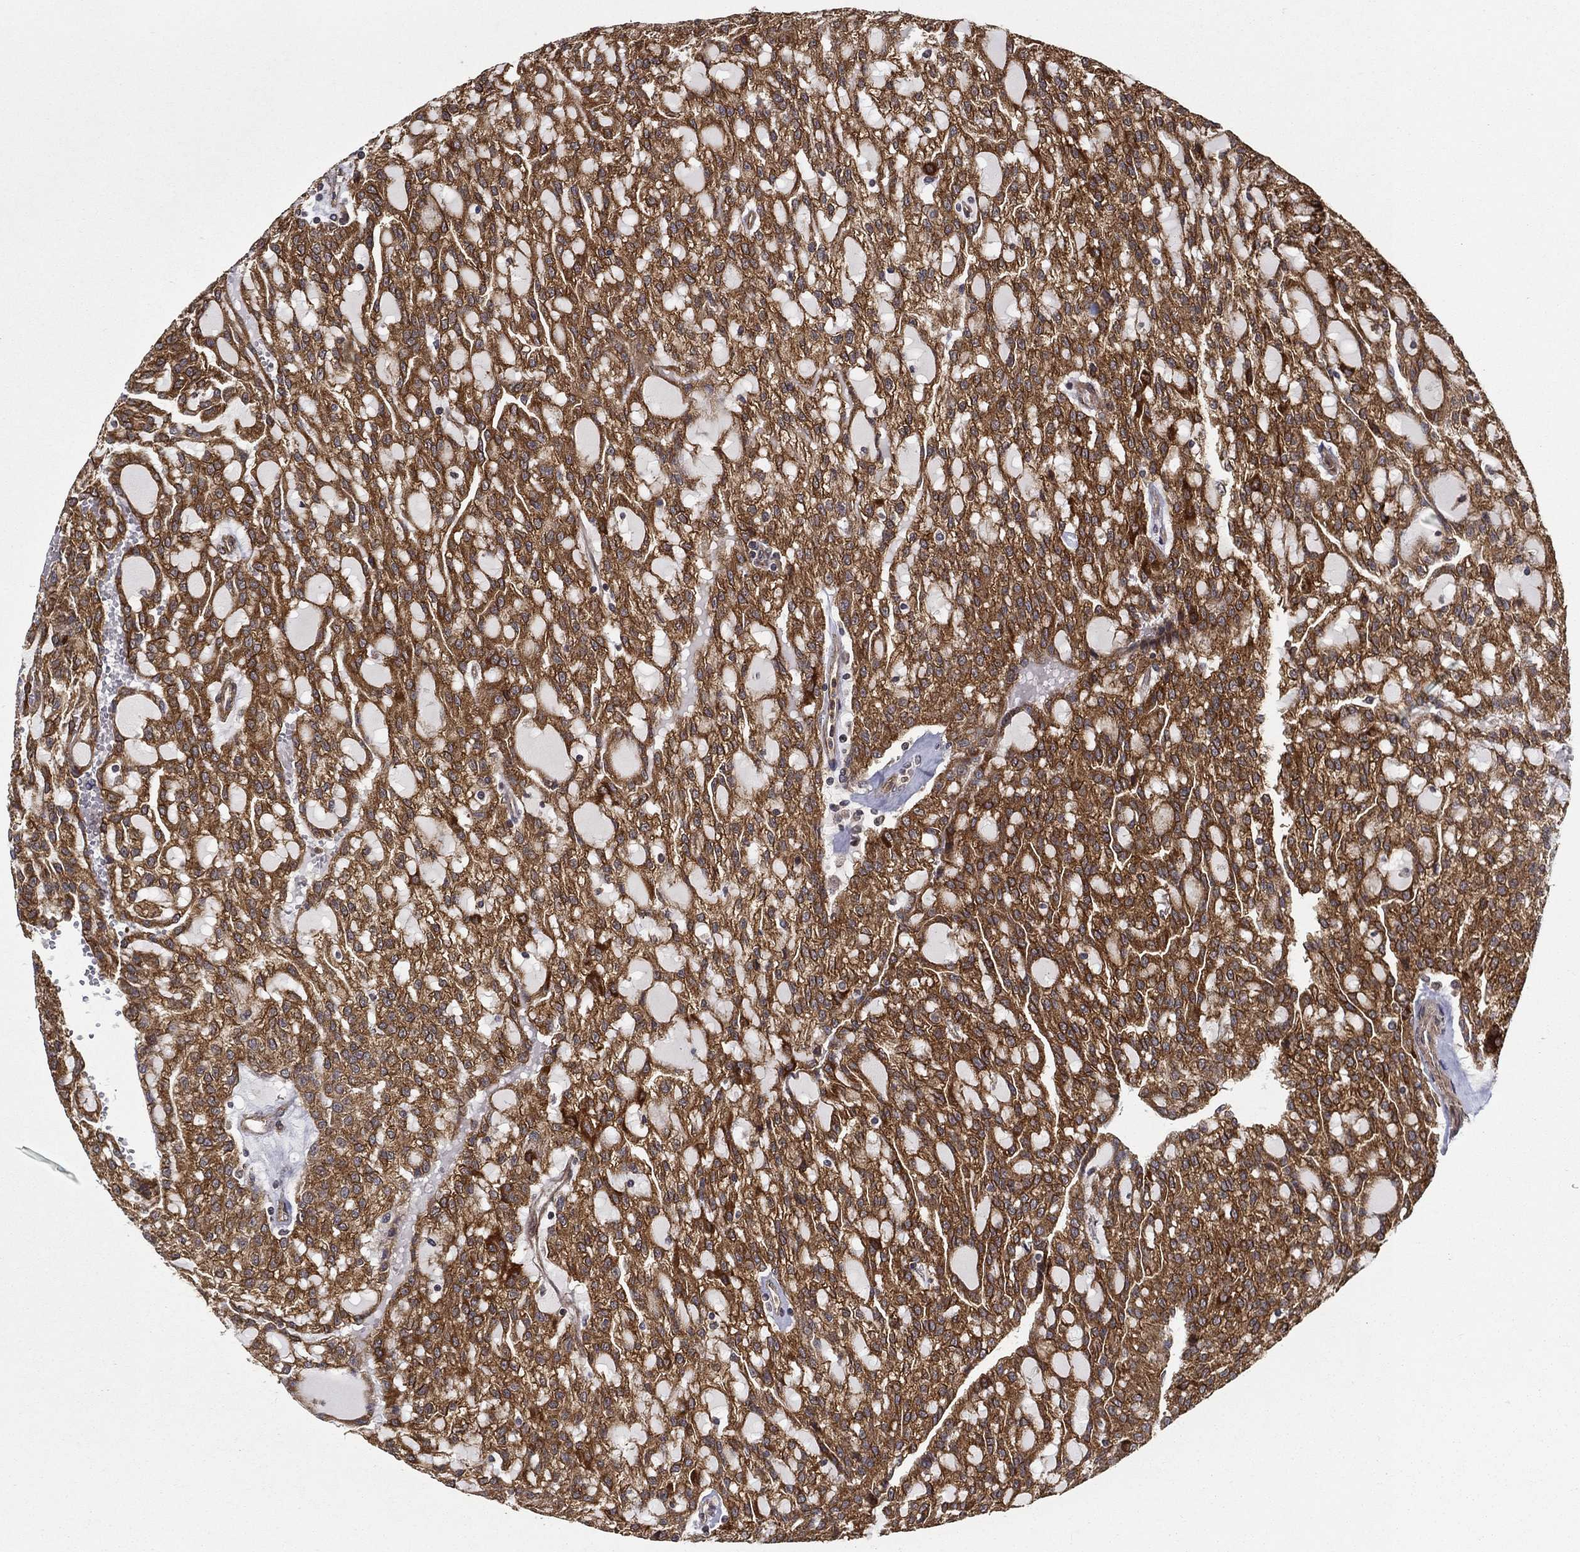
{"staining": {"intensity": "strong", "quantity": ">75%", "location": "cytoplasmic/membranous"}, "tissue": "renal cancer", "cell_type": "Tumor cells", "image_type": "cancer", "snomed": [{"axis": "morphology", "description": "Adenocarcinoma, NOS"}, {"axis": "topography", "description": "Kidney"}], "caption": "The histopathology image demonstrates a brown stain indicating the presence of a protein in the cytoplasmic/membranous of tumor cells in renal adenocarcinoma.", "gene": "UACA", "patient": {"sex": "male", "age": 63}}